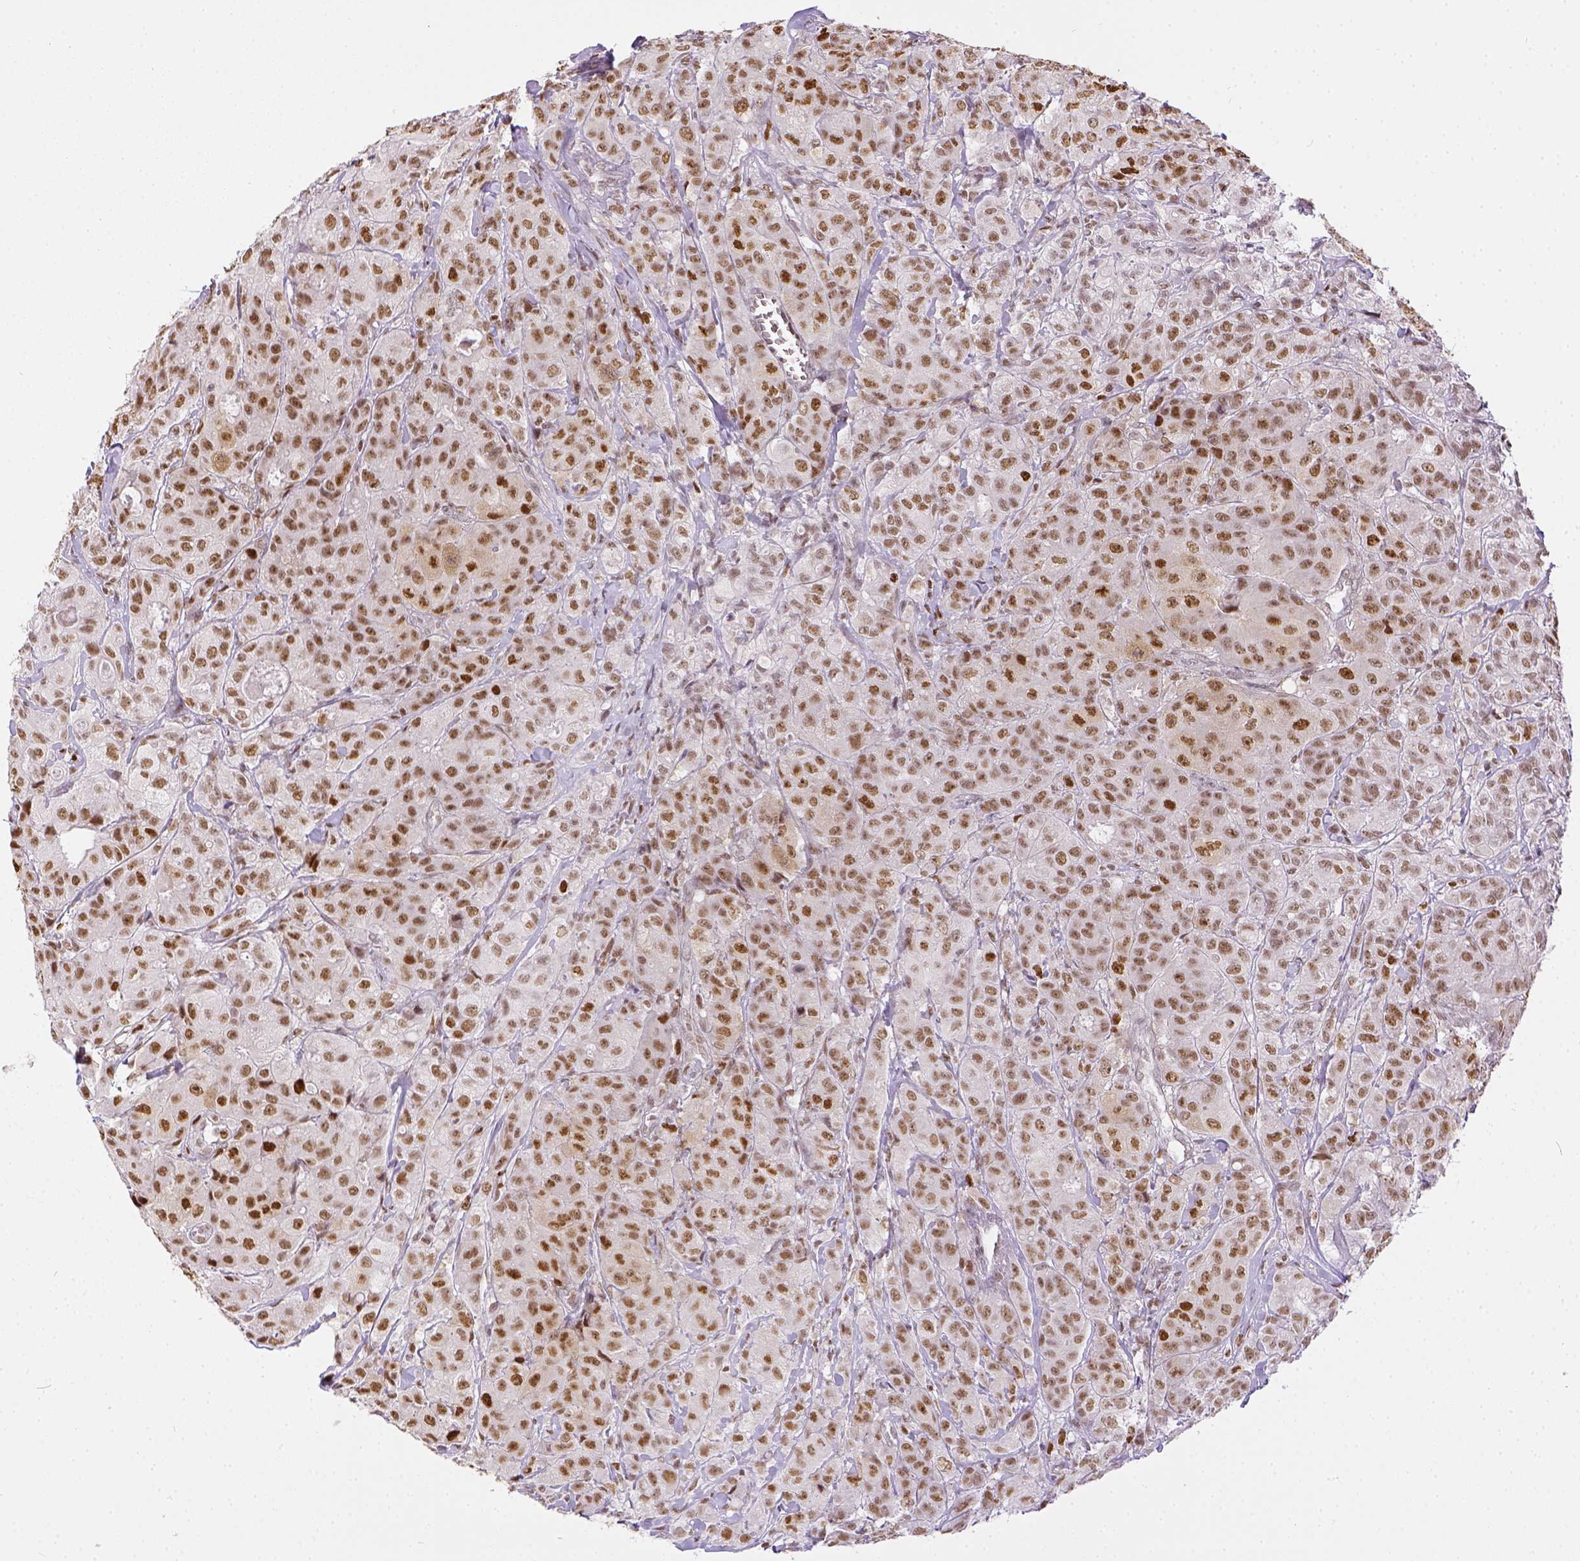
{"staining": {"intensity": "moderate", "quantity": ">75%", "location": "nuclear"}, "tissue": "breast cancer", "cell_type": "Tumor cells", "image_type": "cancer", "snomed": [{"axis": "morphology", "description": "Duct carcinoma"}, {"axis": "topography", "description": "Breast"}], "caption": "High-power microscopy captured an IHC photomicrograph of breast cancer, revealing moderate nuclear expression in approximately >75% of tumor cells. (brown staining indicates protein expression, while blue staining denotes nuclei).", "gene": "ERCC1", "patient": {"sex": "female", "age": 43}}